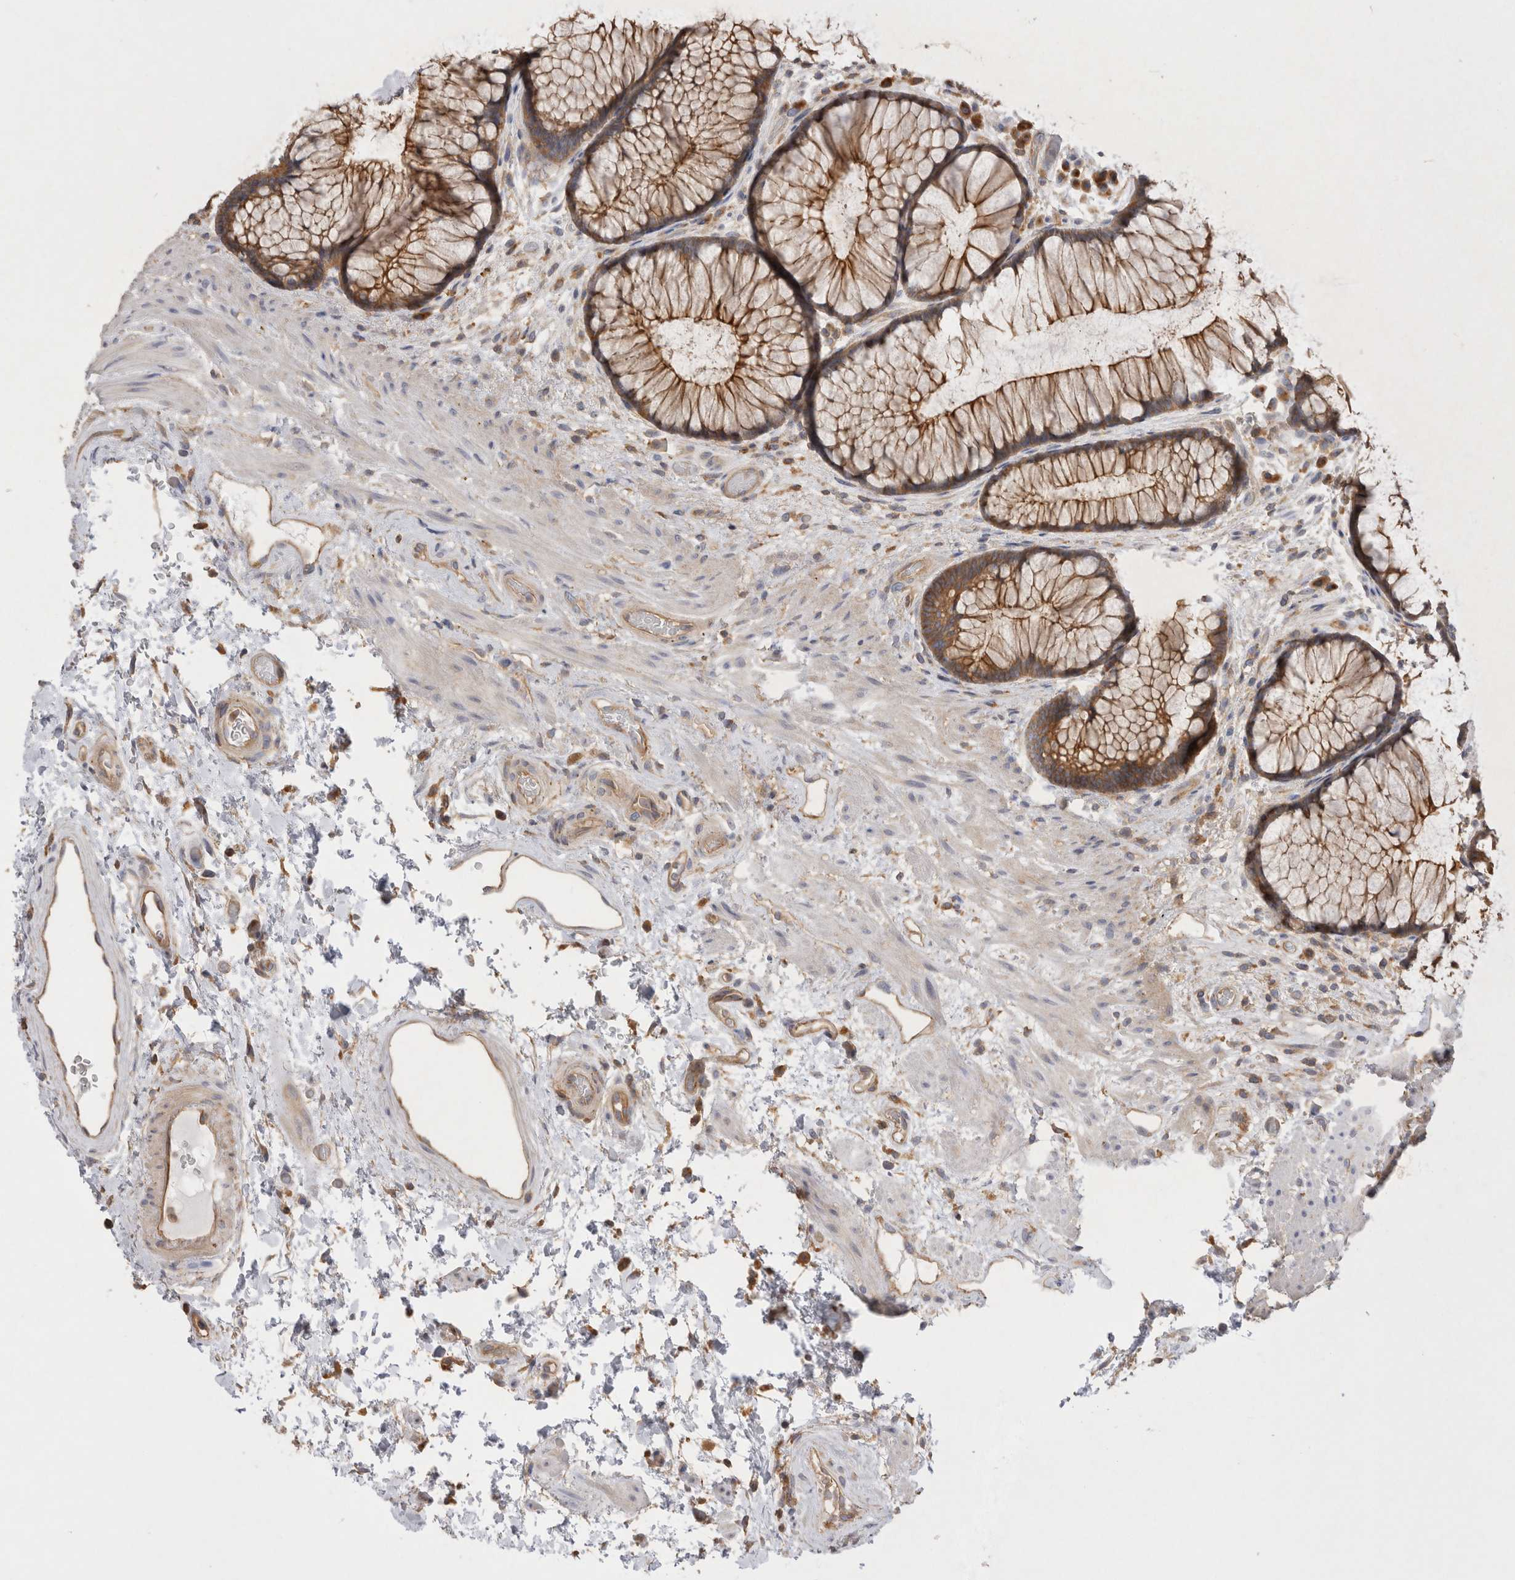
{"staining": {"intensity": "moderate", "quantity": ">75%", "location": "cytoplasmic/membranous"}, "tissue": "rectum", "cell_type": "Glandular cells", "image_type": "normal", "snomed": [{"axis": "morphology", "description": "Normal tissue, NOS"}, {"axis": "topography", "description": "Rectum"}], "caption": "Immunohistochemical staining of unremarkable rectum shows moderate cytoplasmic/membranous protein positivity in about >75% of glandular cells. The protein is shown in brown color, while the nuclei are stained blue.", "gene": "CHMP6", "patient": {"sex": "male", "age": 51}}